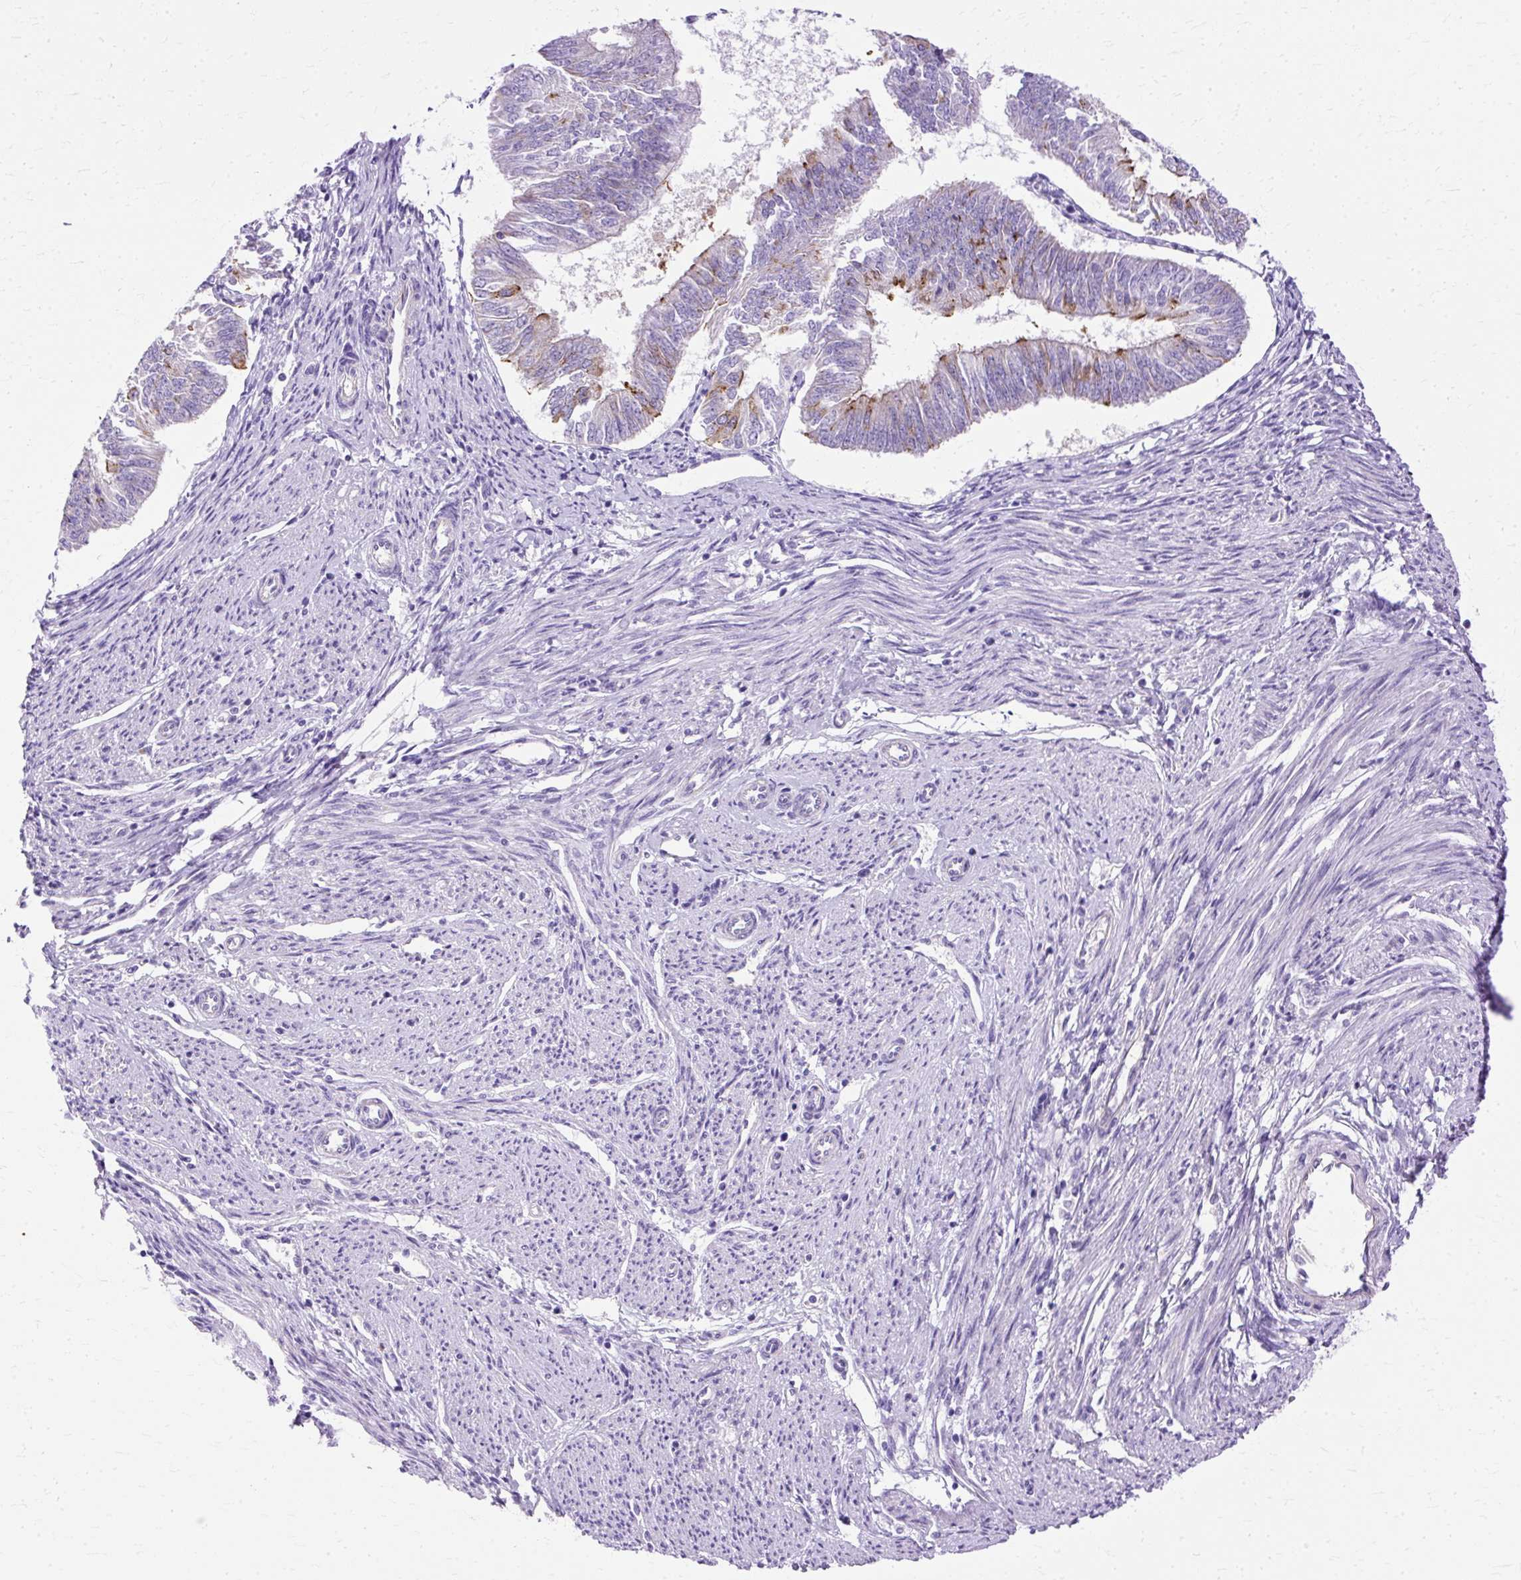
{"staining": {"intensity": "weak", "quantity": "<25%", "location": "cytoplasmic/membranous"}, "tissue": "endometrial cancer", "cell_type": "Tumor cells", "image_type": "cancer", "snomed": [{"axis": "morphology", "description": "Adenocarcinoma, NOS"}, {"axis": "topography", "description": "Endometrium"}], "caption": "The histopathology image displays no staining of tumor cells in adenocarcinoma (endometrial).", "gene": "MYO6", "patient": {"sex": "female", "age": 58}}